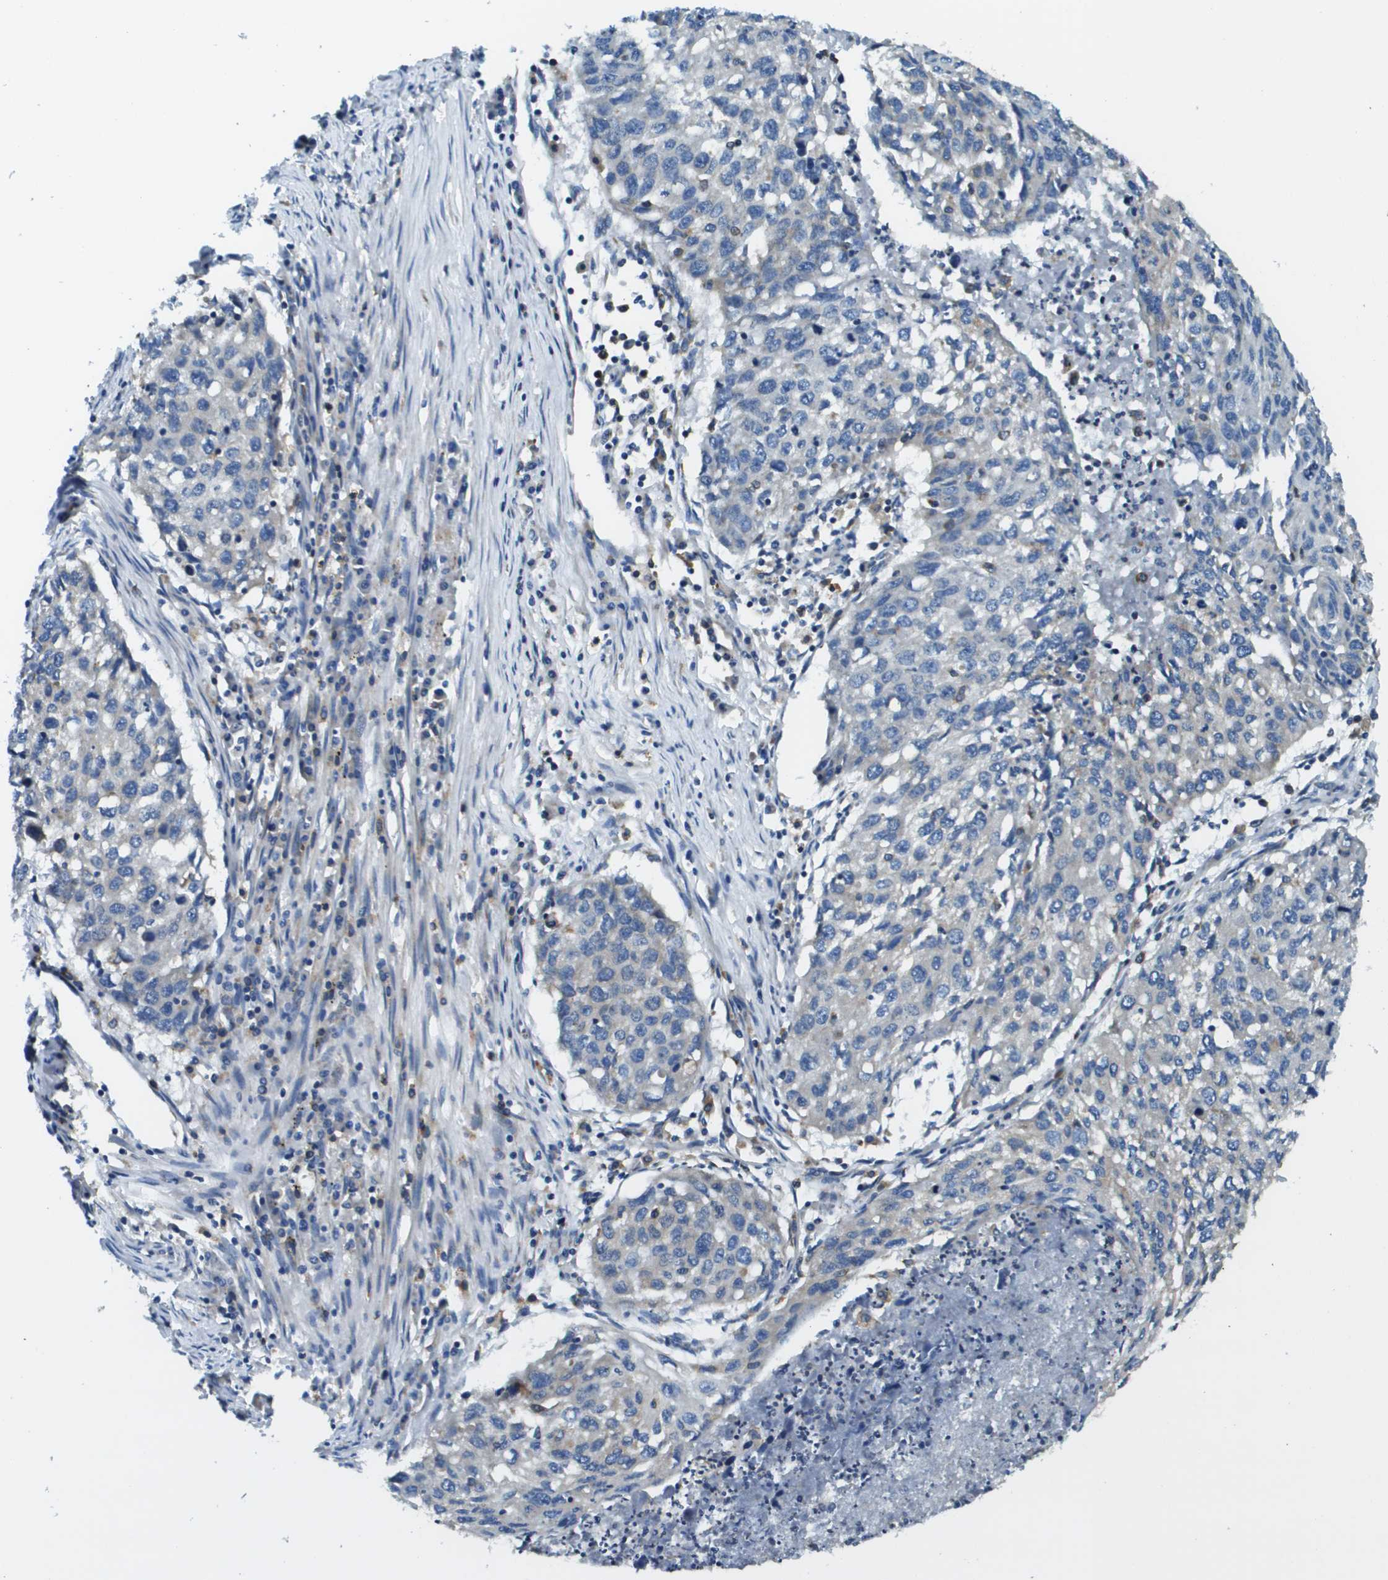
{"staining": {"intensity": "negative", "quantity": "none", "location": "none"}, "tissue": "lung cancer", "cell_type": "Tumor cells", "image_type": "cancer", "snomed": [{"axis": "morphology", "description": "Squamous cell carcinoma, NOS"}, {"axis": "topography", "description": "Lung"}], "caption": "Immunohistochemistry histopathology image of neoplastic tissue: human lung squamous cell carcinoma stained with DAB (3,3'-diaminobenzidine) demonstrates no significant protein positivity in tumor cells.", "gene": "CNPY3", "patient": {"sex": "female", "age": 63}}